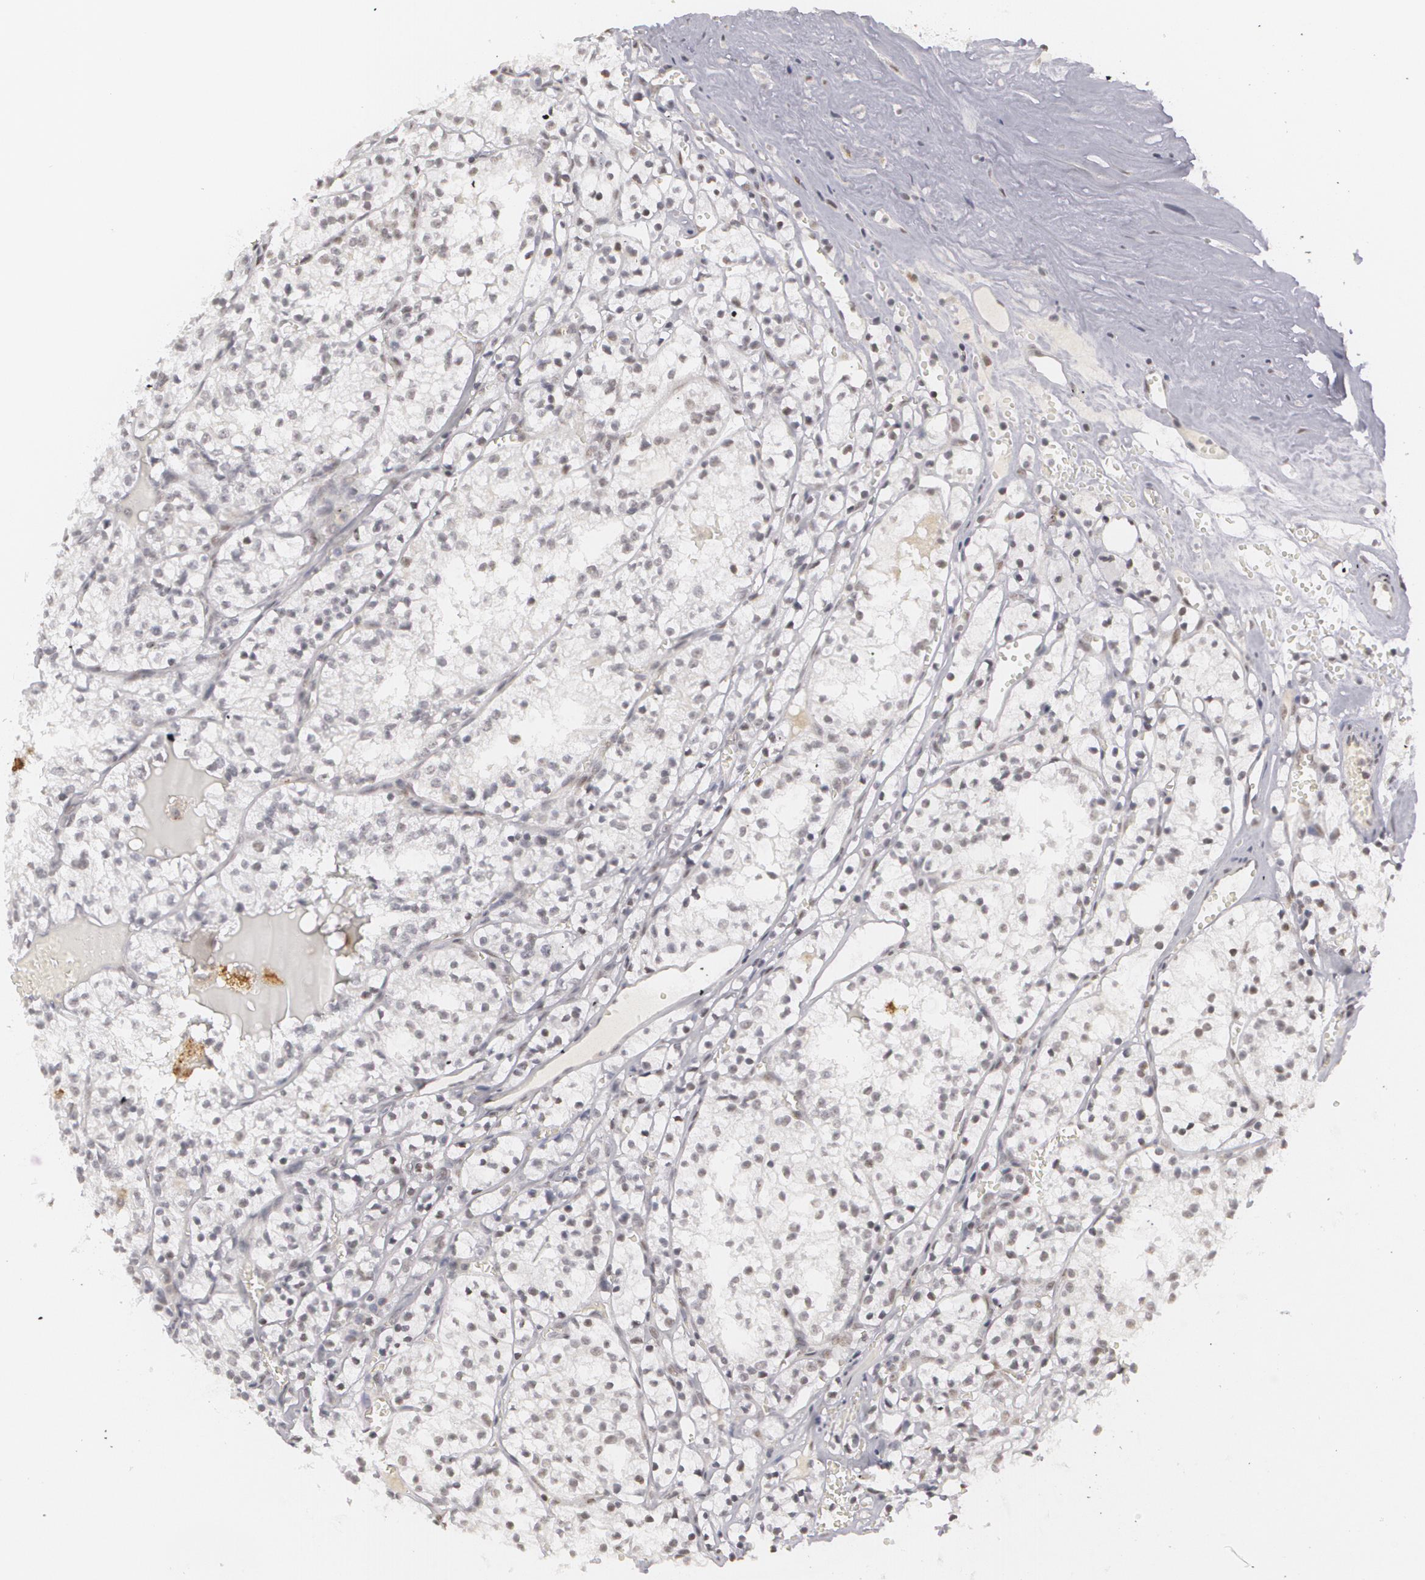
{"staining": {"intensity": "negative", "quantity": "none", "location": "none"}, "tissue": "renal cancer", "cell_type": "Tumor cells", "image_type": "cancer", "snomed": [{"axis": "morphology", "description": "Adenocarcinoma, NOS"}, {"axis": "topography", "description": "Kidney"}], "caption": "A photomicrograph of adenocarcinoma (renal) stained for a protein displays no brown staining in tumor cells.", "gene": "RRP7A", "patient": {"sex": "male", "age": 61}}